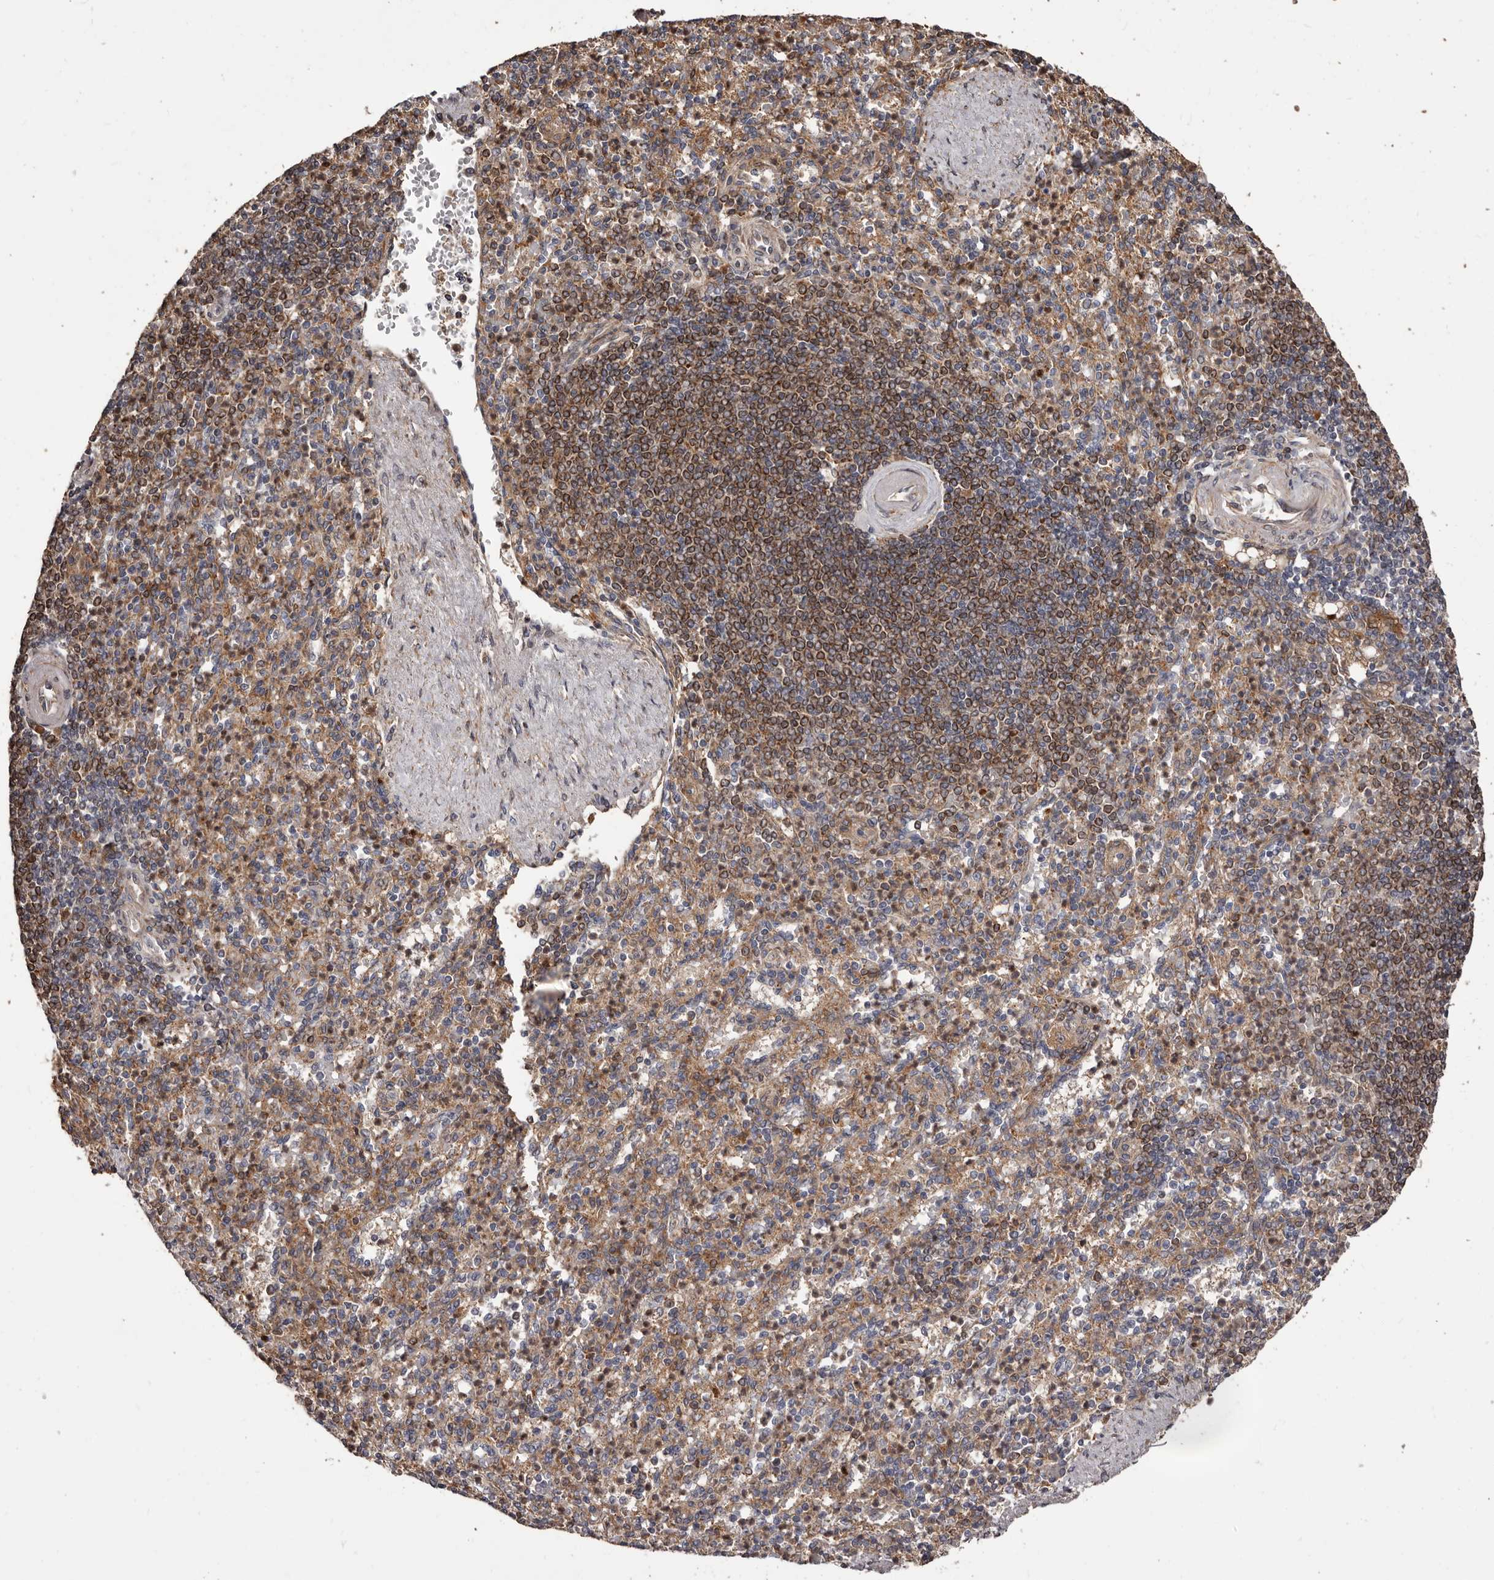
{"staining": {"intensity": "moderate", "quantity": "25%-75%", "location": "nuclear"}, "tissue": "spleen", "cell_type": "Cells in red pulp", "image_type": "normal", "snomed": [{"axis": "morphology", "description": "Normal tissue, NOS"}, {"axis": "topography", "description": "Spleen"}], "caption": "Immunohistochemical staining of unremarkable spleen demonstrates medium levels of moderate nuclear positivity in approximately 25%-75% of cells in red pulp. Using DAB (3,3'-diaminobenzidine) (brown) and hematoxylin (blue) stains, captured at high magnification using brightfield microscopy.", "gene": "ZCCHC7", "patient": {"sex": "female", "age": 74}}